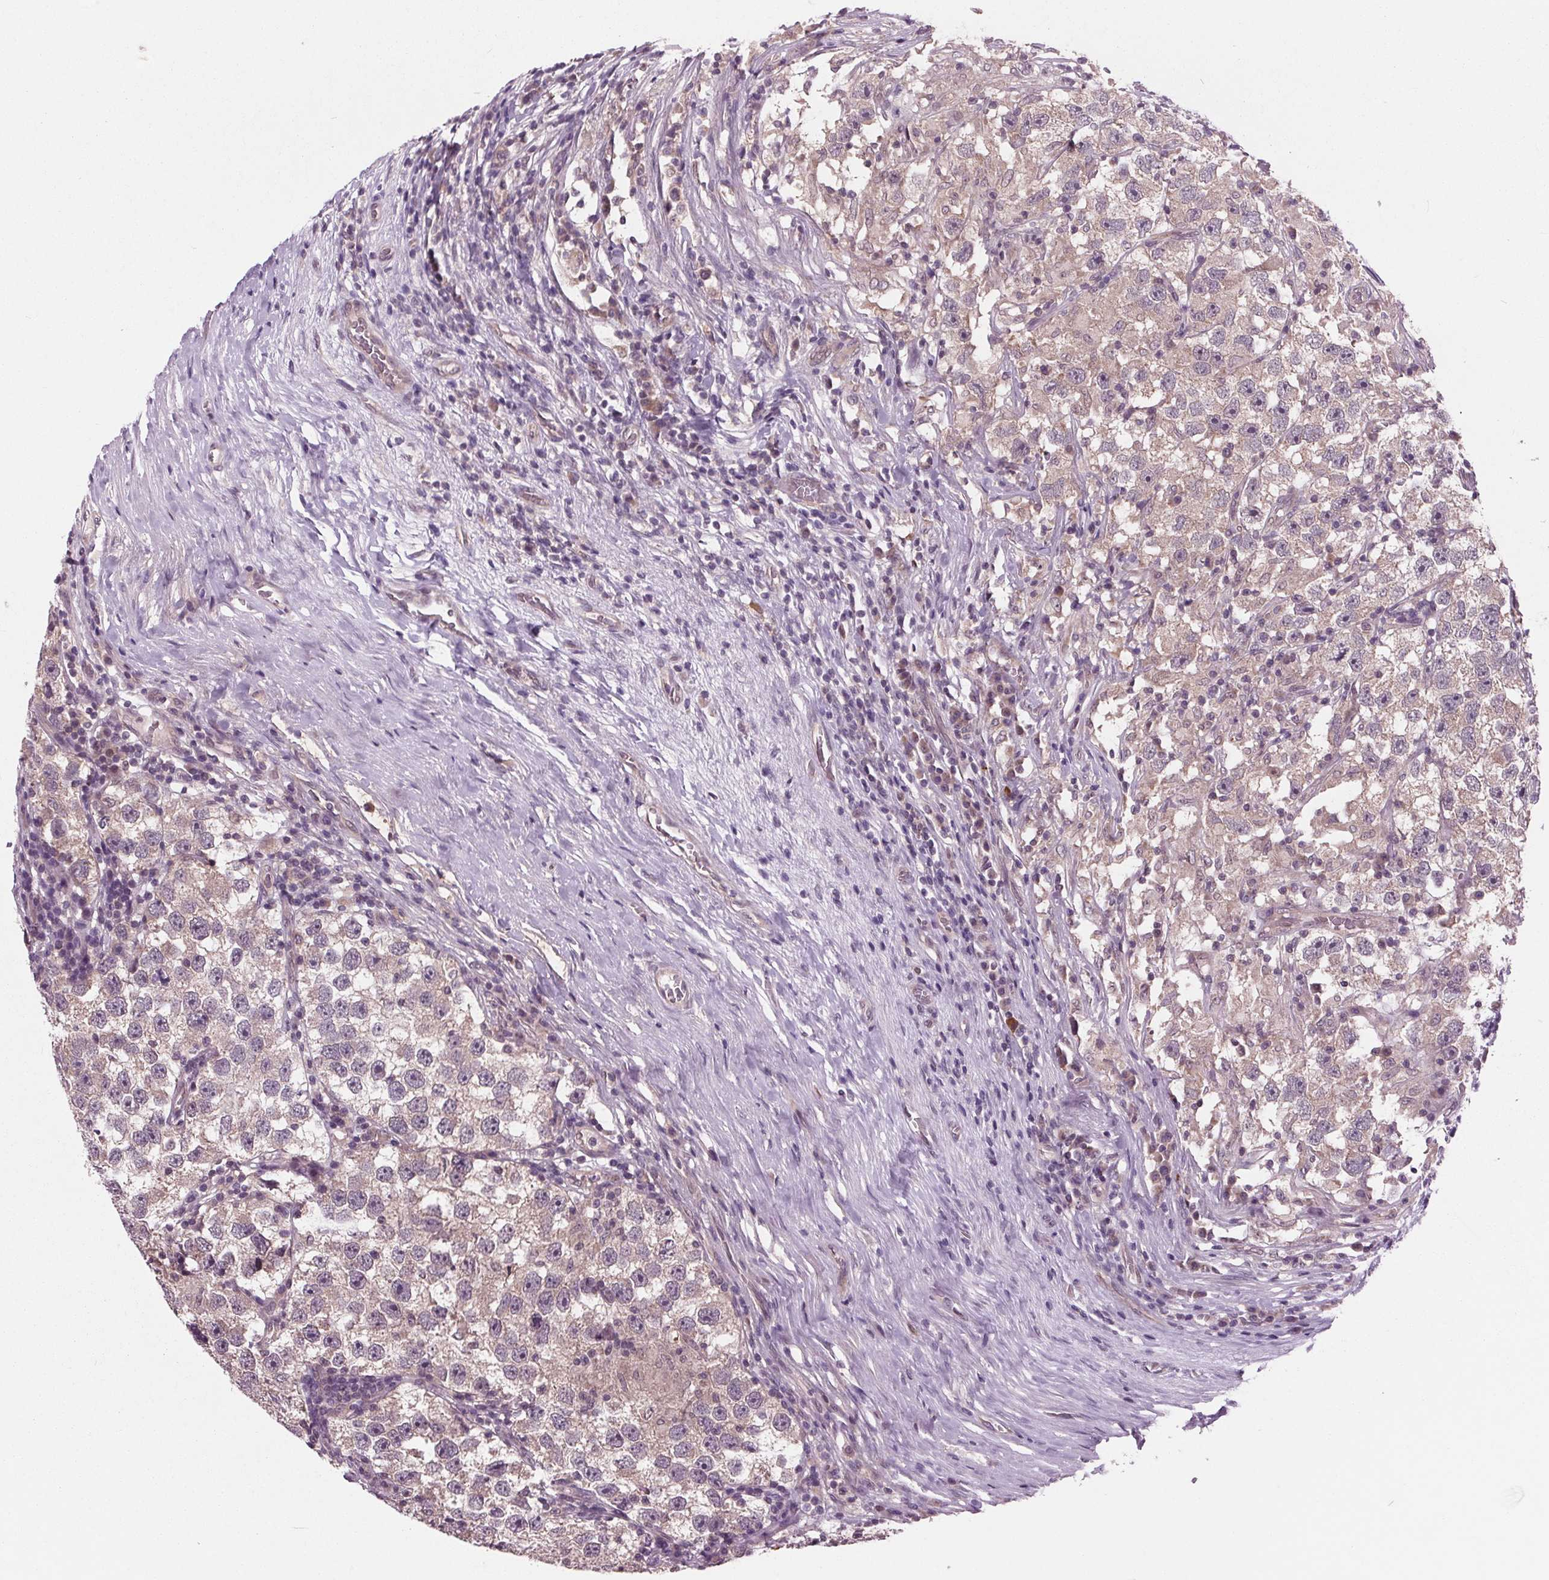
{"staining": {"intensity": "weak", "quantity": "25%-75%", "location": "cytoplasmic/membranous"}, "tissue": "testis cancer", "cell_type": "Tumor cells", "image_type": "cancer", "snomed": [{"axis": "morphology", "description": "Seminoma, NOS"}, {"axis": "topography", "description": "Testis"}], "caption": "Immunohistochemistry of human seminoma (testis) shows low levels of weak cytoplasmic/membranous expression in about 25%-75% of tumor cells. Using DAB (brown) and hematoxylin (blue) stains, captured at high magnification using brightfield microscopy.", "gene": "MAPK8", "patient": {"sex": "male", "age": 26}}